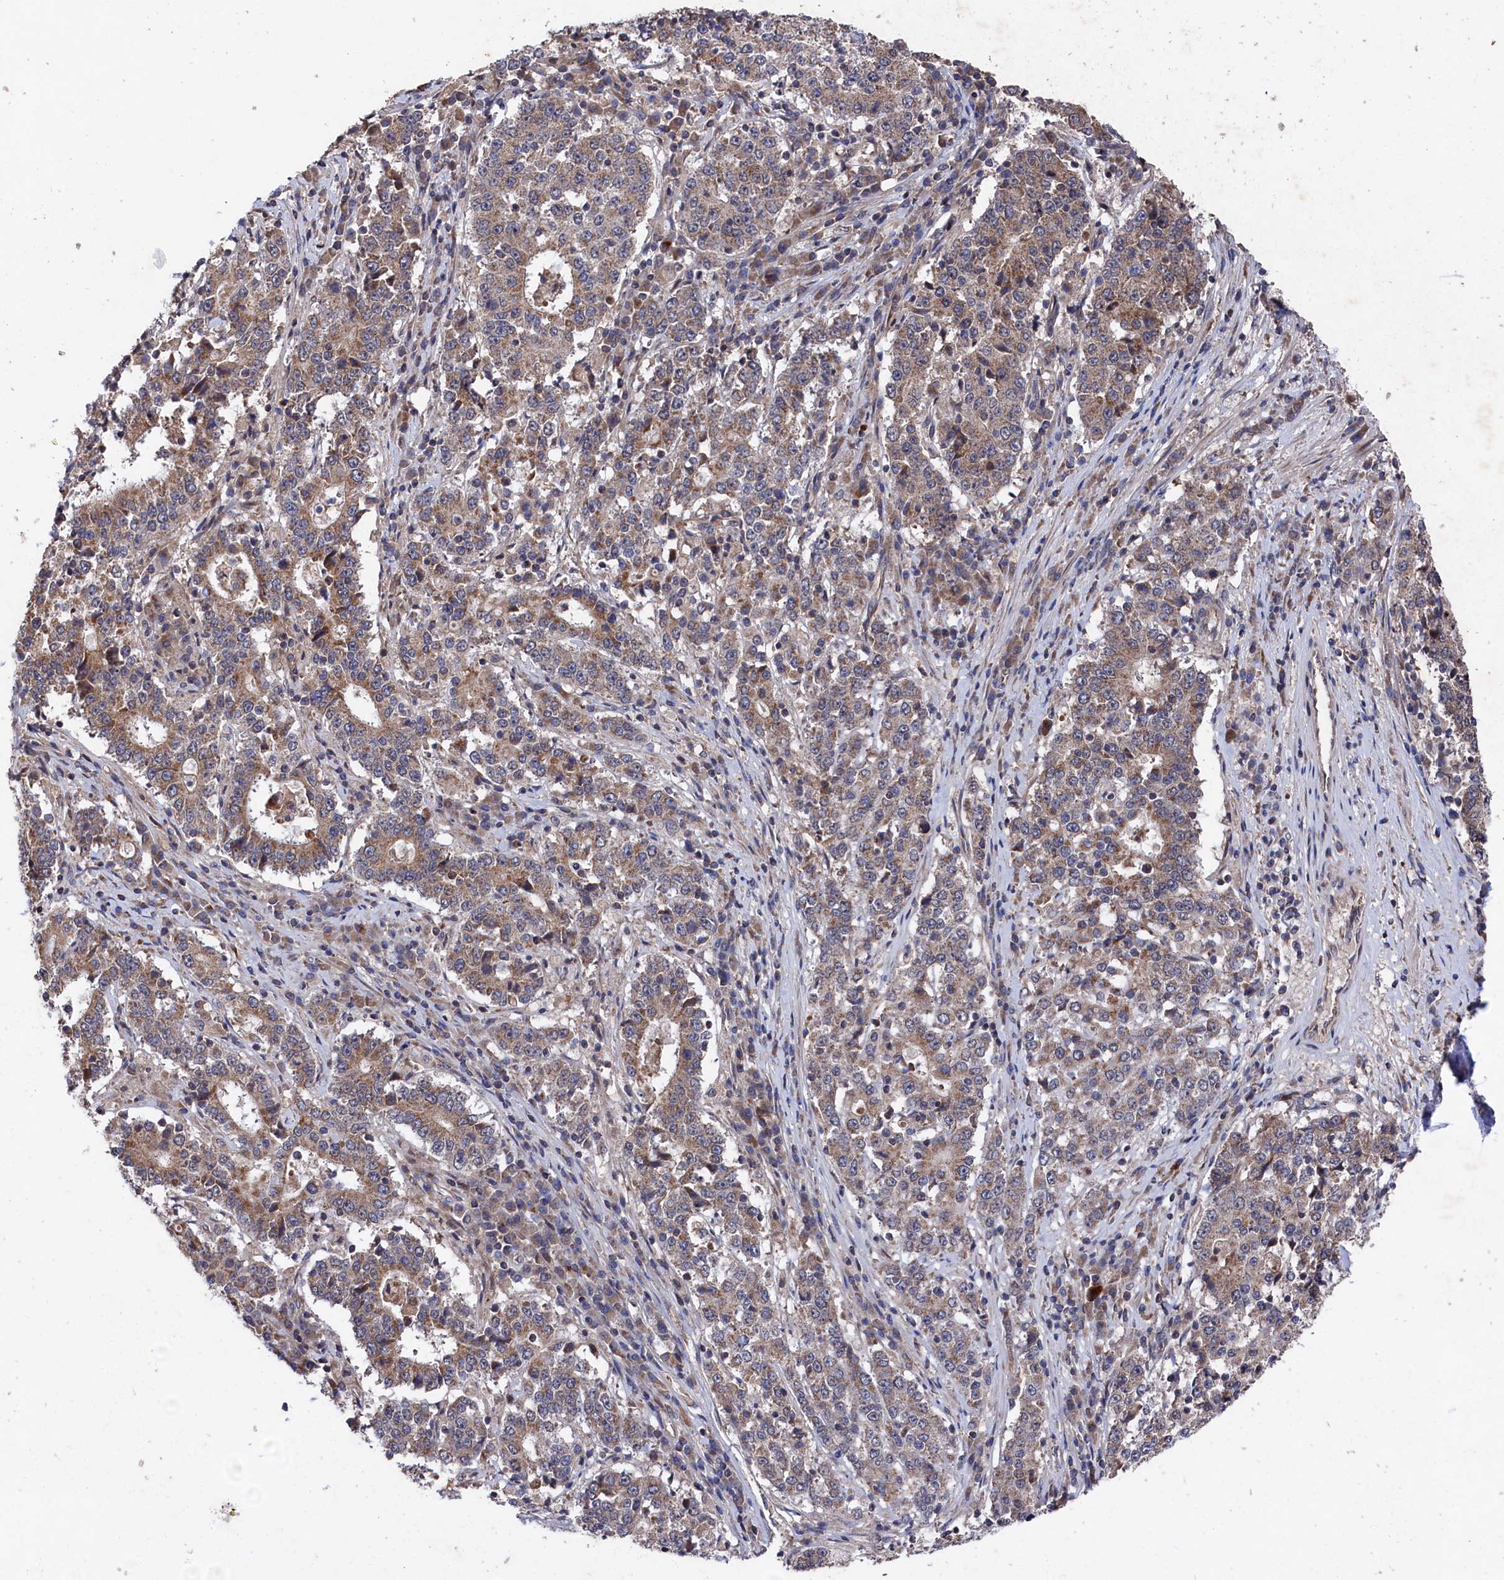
{"staining": {"intensity": "moderate", "quantity": ">75%", "location": "cytoplasmic/membranous"}, "tissue": "stomach cancer", "cell_type": "Tumor cells", "image_type": "cancer", "snomed": [{"axis": "morphology", "description": "Adenocarcinoma, NOS"}, {"axis": "topography", "description": "Stomach"}], "caption": "Protein staining of adenocarcinoma (stomach) tissue exhibits moderate cytoplasmic/membranous staining in approximately >75% of tumor cells.", "gene": "SUPV3L1", "patient": {"sex": "male", "age": 59}}